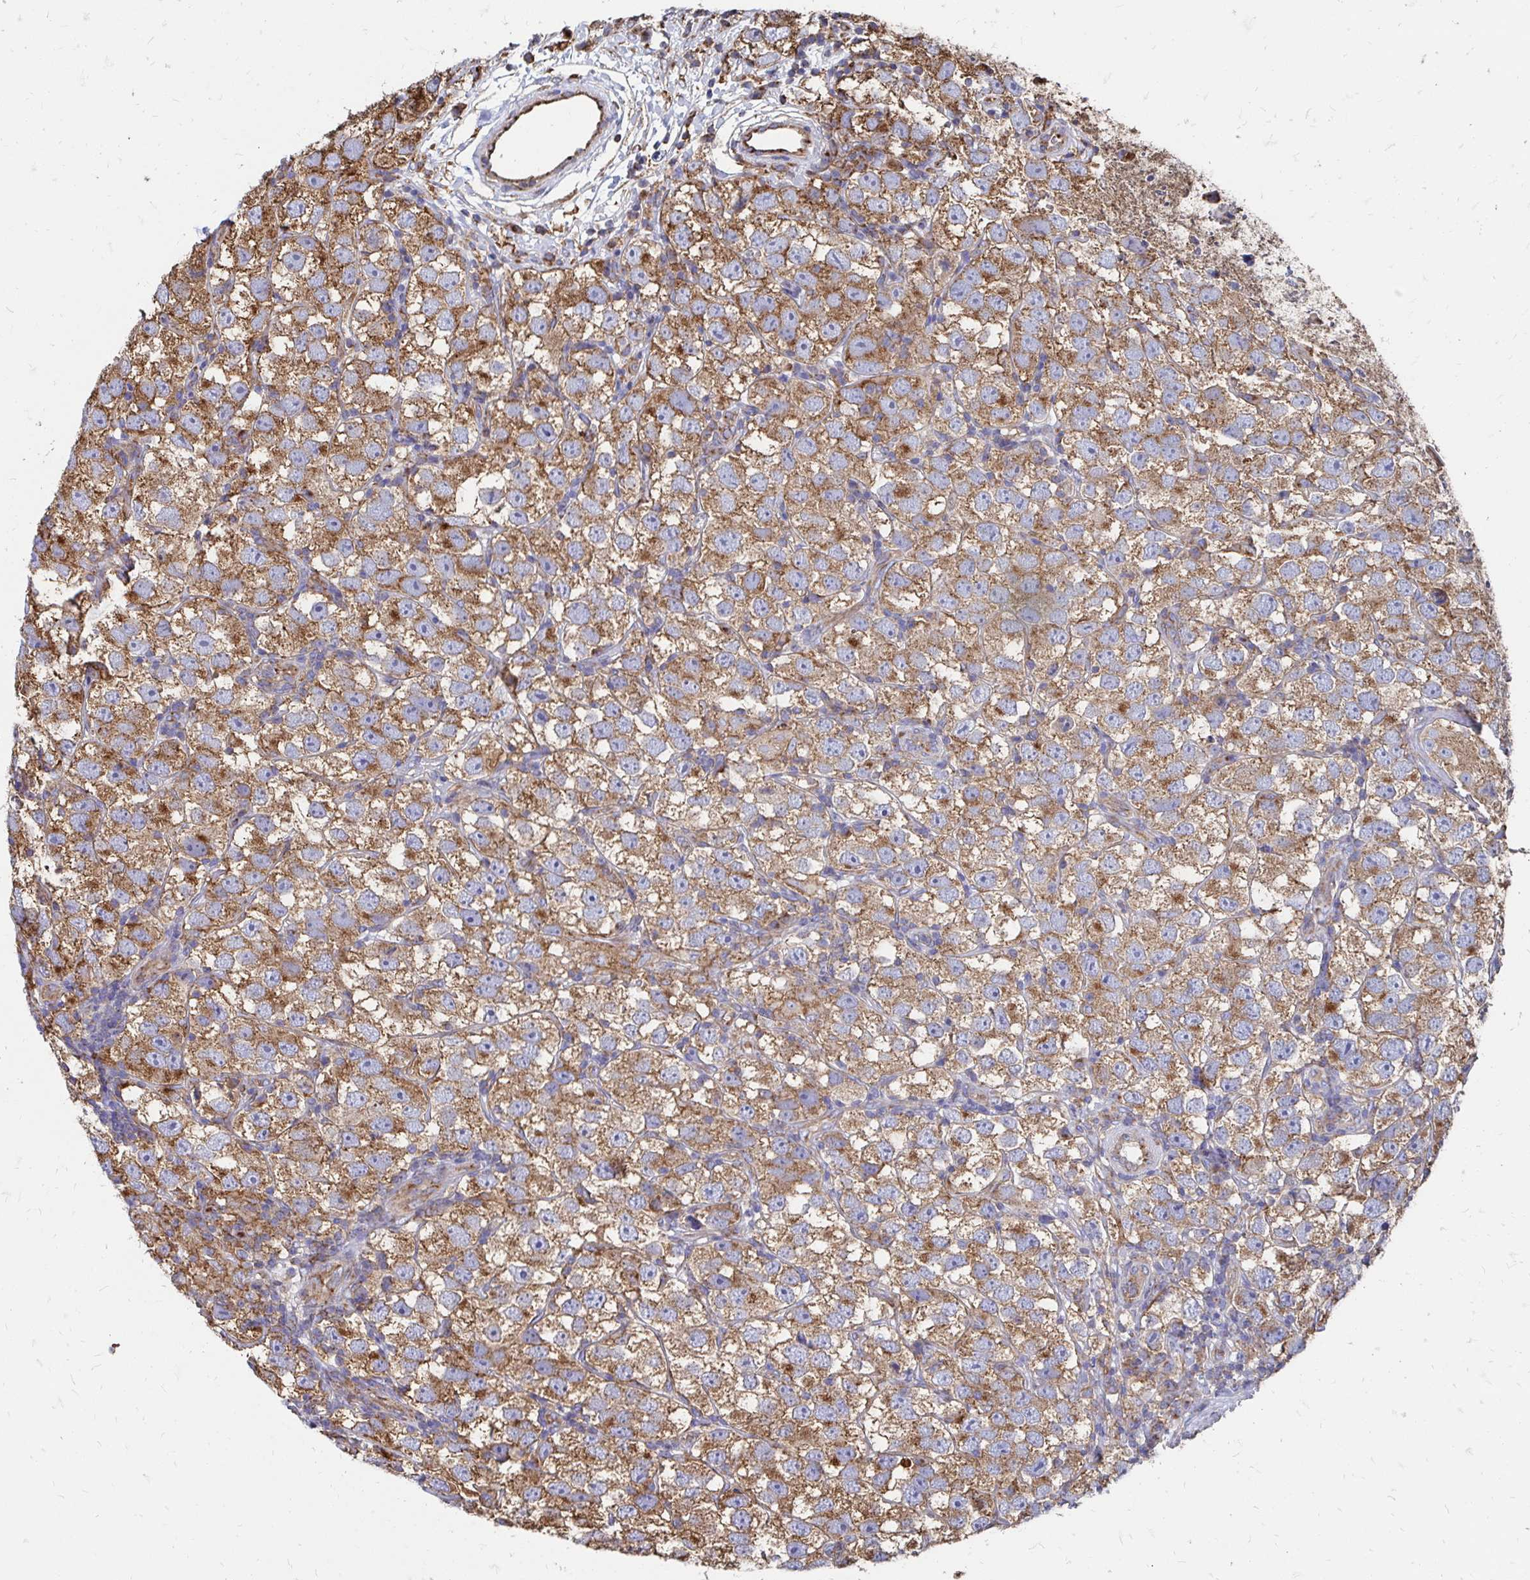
{"staining": {"intensity": "moderate", "quantity": ">75%", "location": "cytoplasmic/membranous"}, "tissue": "testis cancer", "cell_type": "Tumor cells", "image_type": "cancer", "snomed": [{"axis": "morphology", "description": "Seminoma, NOS"}, {"axis": "topography", "description": "Testis"}], "caption": "A histopathology image of human testis seminoma stained for a protein exhibits moderate cytoplasmic/membranous brown staining in tumor cells.", "gene": "CLTC", "patient": {"sex": "male", "age": 26}}